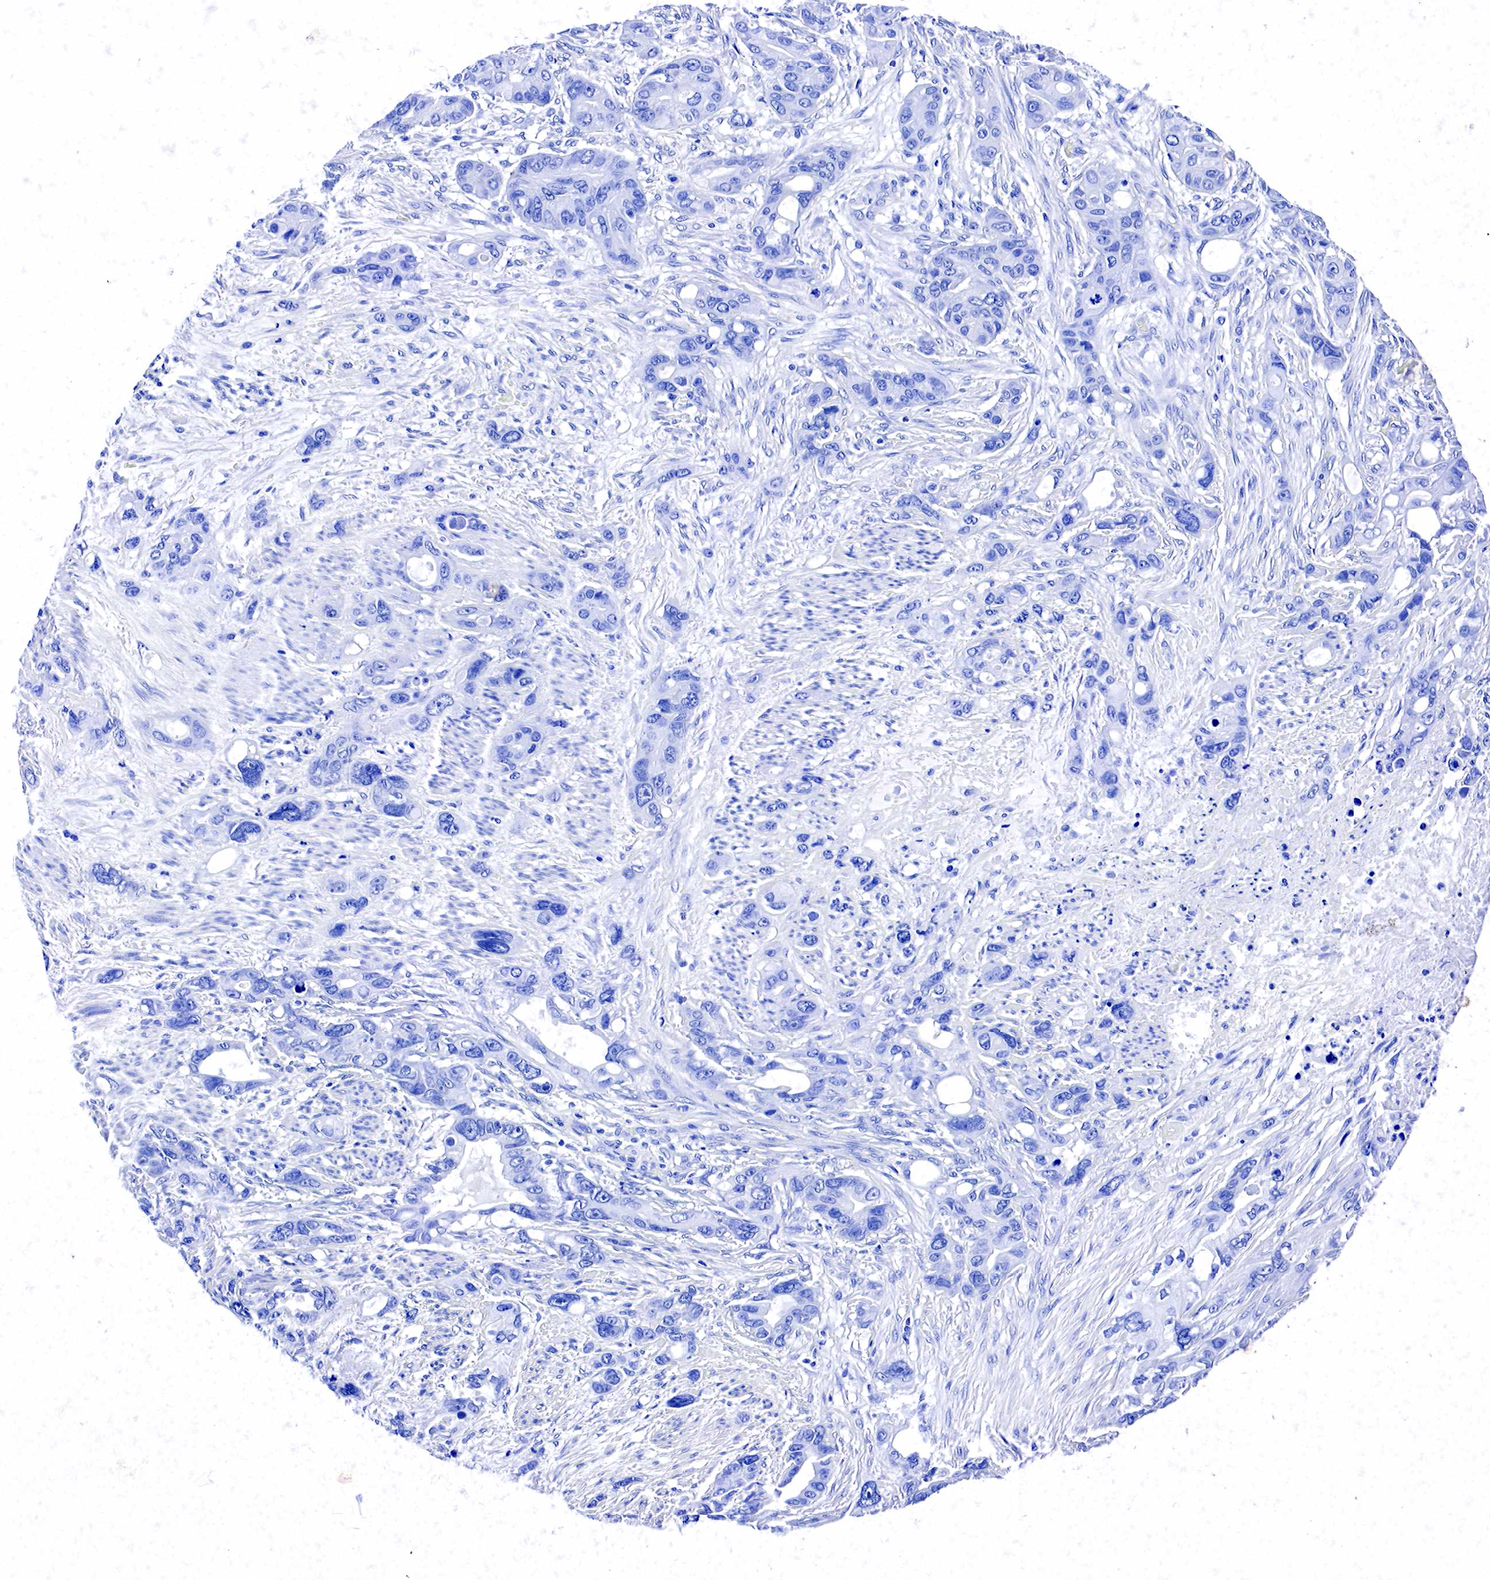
{"staining": {"intensity": "negative", "quantity": "none", "location": "none"}, "tissue": "stomach cancer", "cell_type": "Tumor cells", "image_type": "cancer", "snomed": [{"axis": "morphology", "description": "Adenocarcinoma, NOS"}, {"axis": "topography", "description": "Stomach, upper"}], "caption": "This is an immunohistochemistry (IHC) photomicrograph of human stomach cancer (adenocarcinoma). There is no staining in tumor cells.", "gene": "ACP3", "patient": {"sex": "male", "age": 47}}